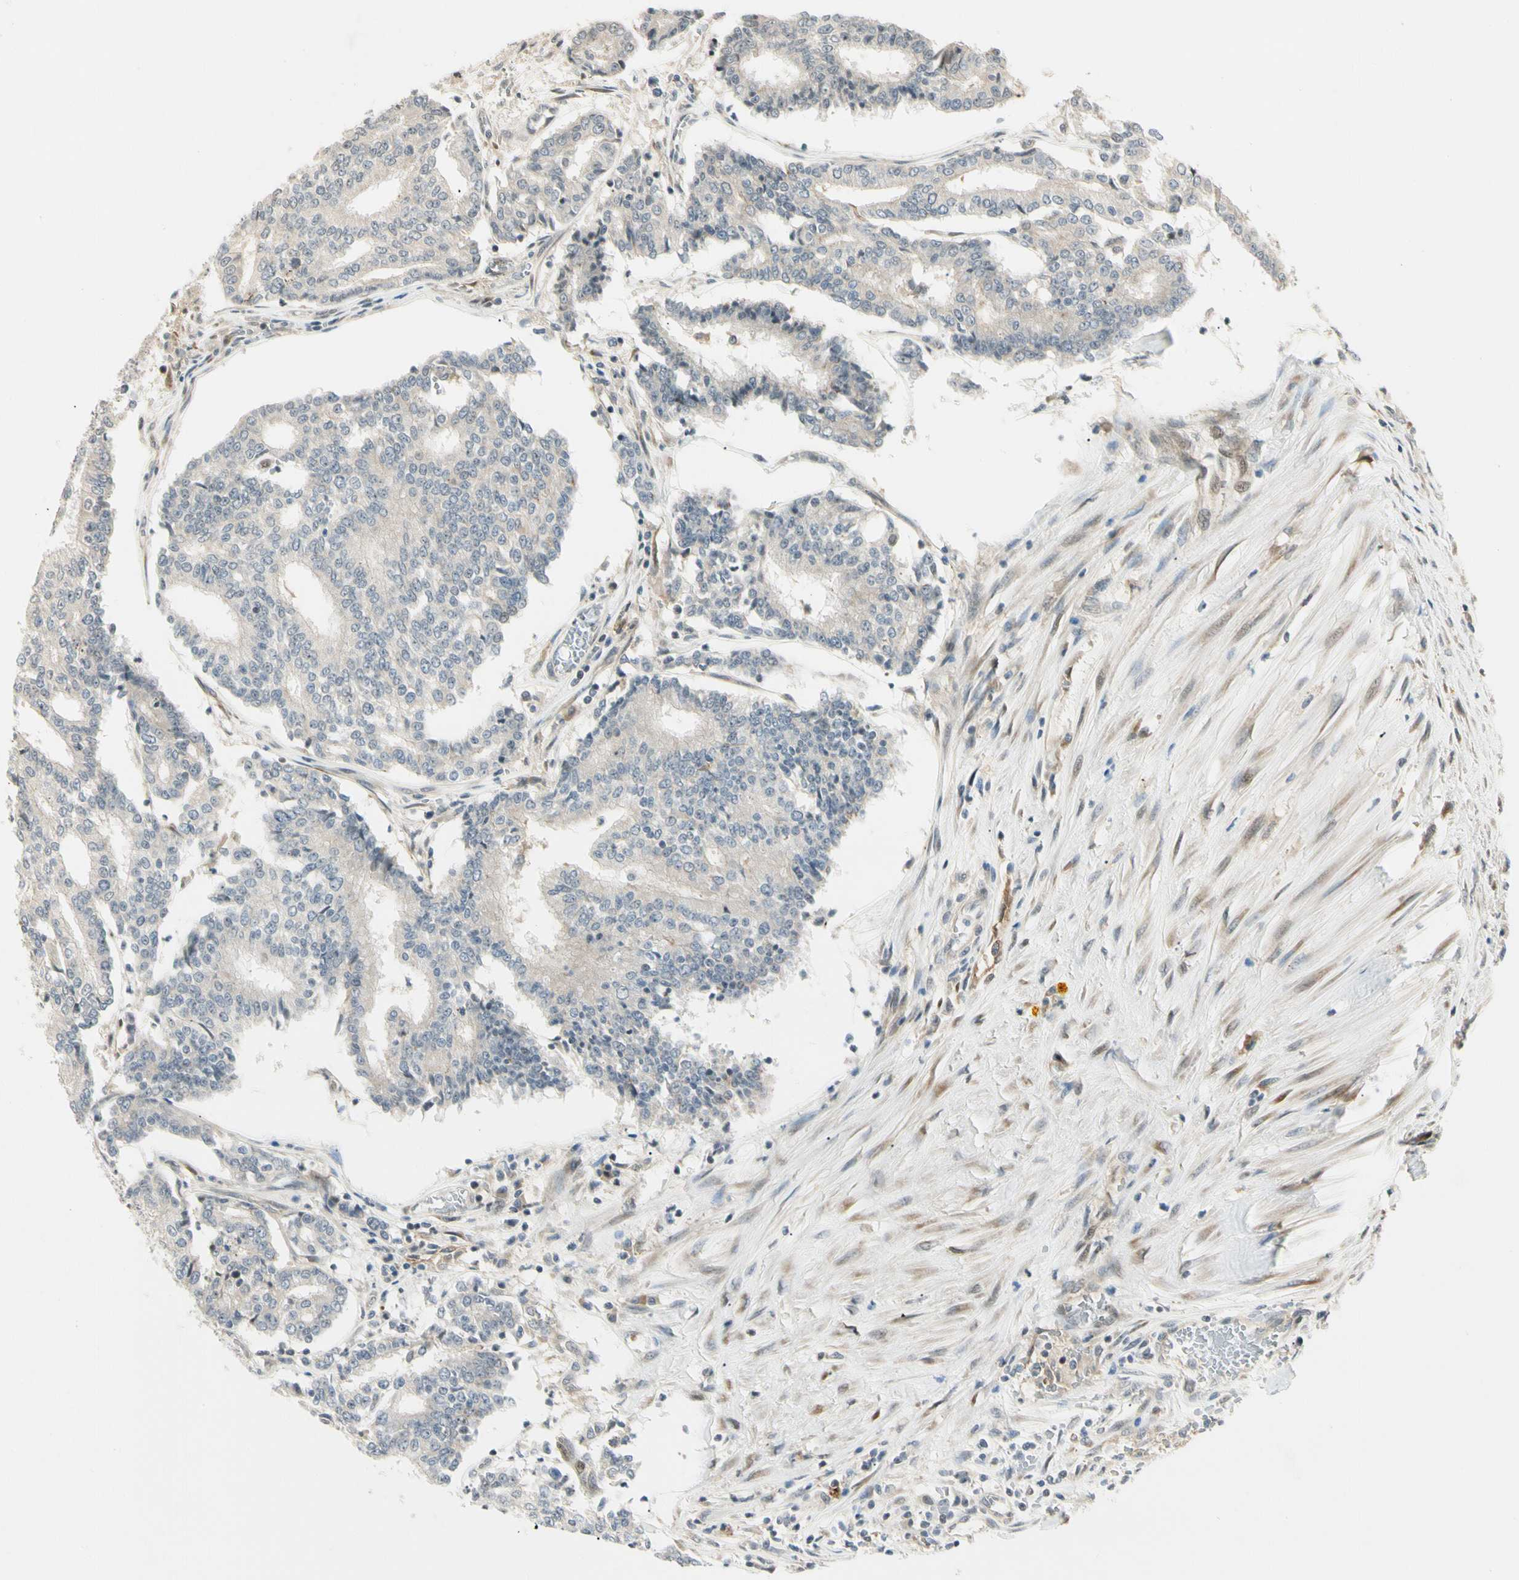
{"staining": {"intensity": "negative", "quantity": "none", "location": "none"}, "tissue": "prostate cancer", "cell_type": "Tumor cells", "image_type": "cancer", "snomed": [{"axis": "morphology", "description": "Adenocarcinoma, High grade"}, {"axis": "topography", "description": "Prostate"}], "caption": "This is an IHC micrograph of prostate cancer (adenocarcinoma (high-grade)). There is no staining in tumor cells.", "gene": "FNDC3B", "patient": {"sex": "male", "age": 55}}